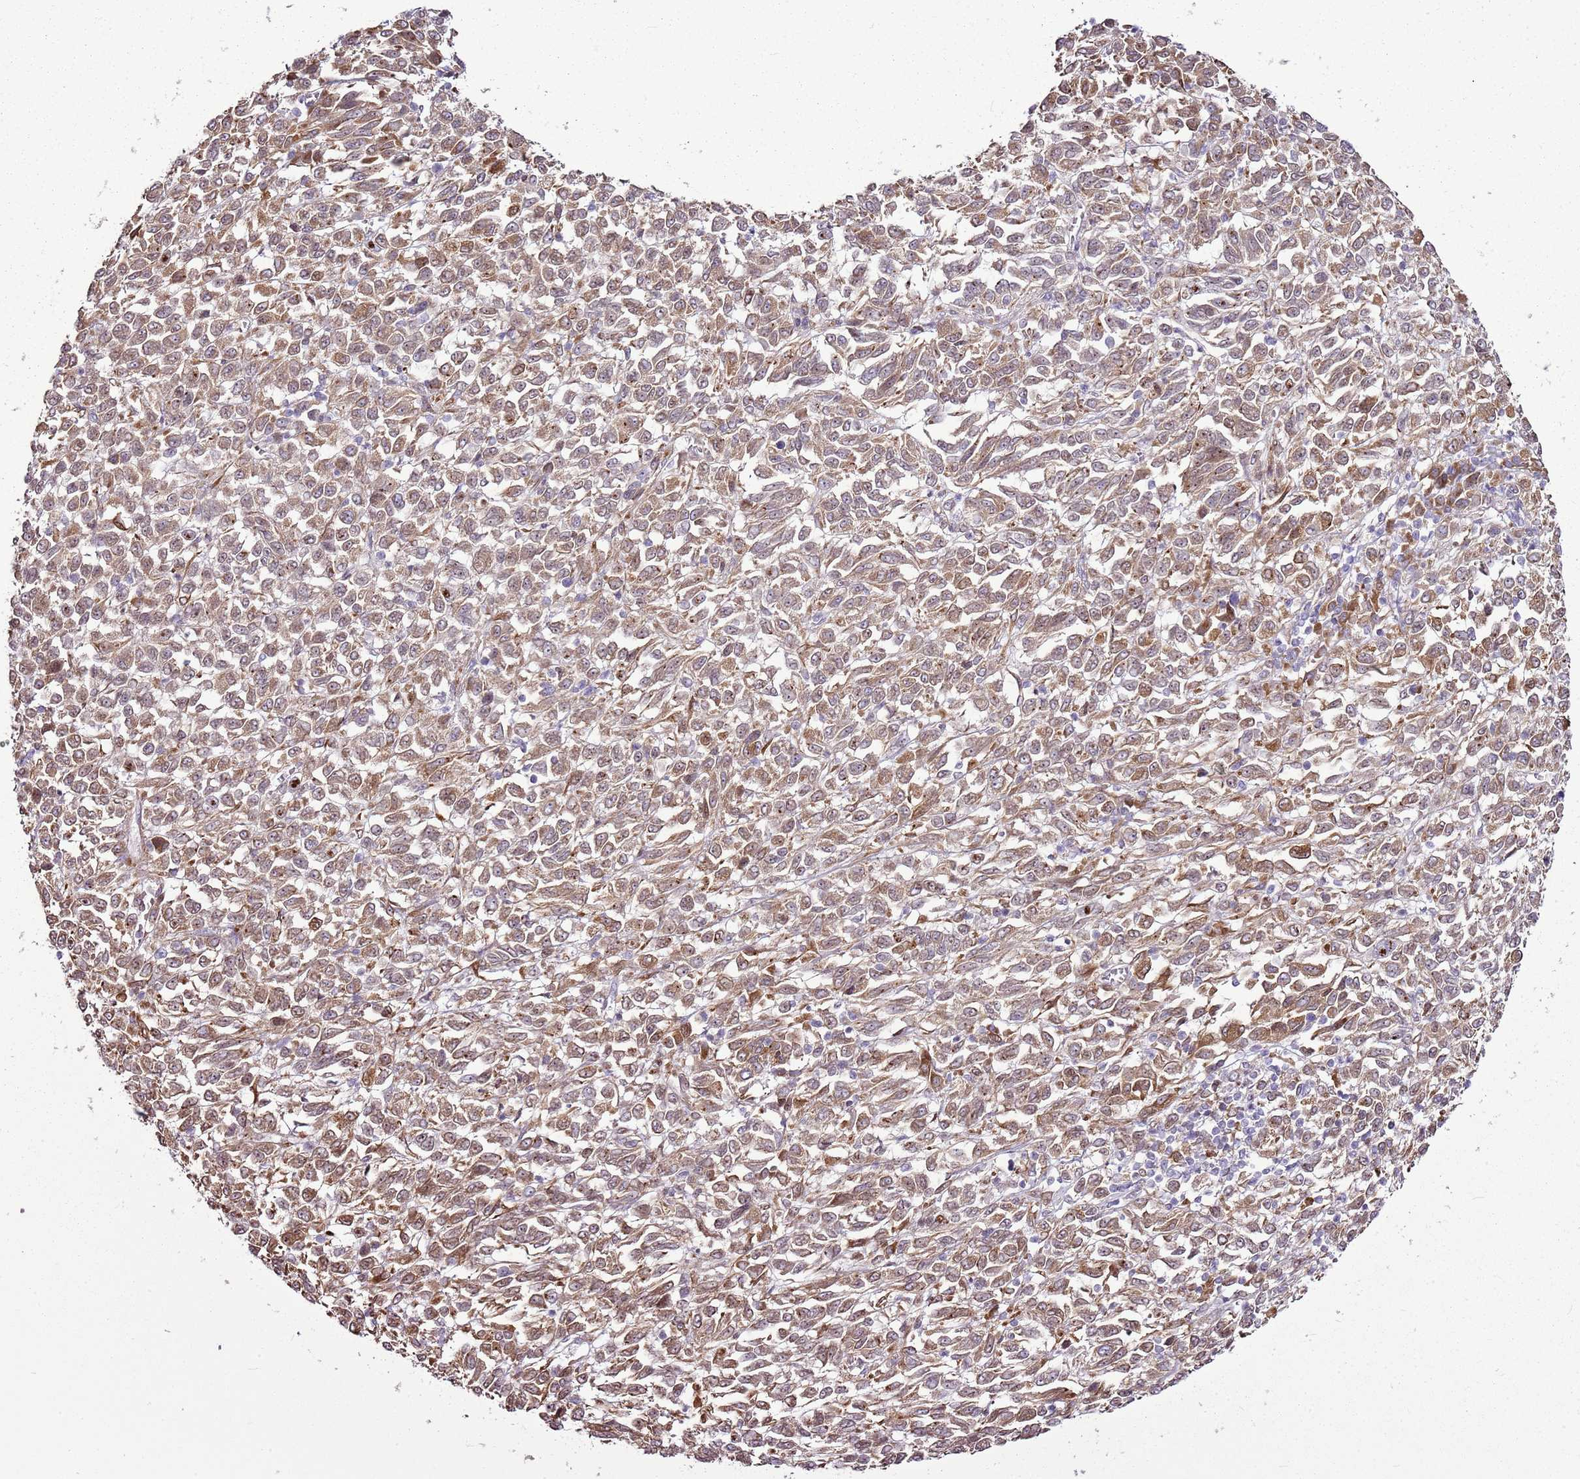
{"staining": {"intensity": "moderate", "quantity": ">75%", "location": "cytoplasmic/membranous"}, "tissue": "melanoma", "cell_type": "Tumor cells", "image_type": "cancer", "snomed": [{"axis": "morphology", "description": "Malignant melanoma, Metastatic site"}, {"axis": "topography", "description": "Lung"}], "caption": "A photomicrograph showing moderate cytoplasmic/membranous positivity in approximately >75% of tumor cells in malignant melanoma (metastatic site), as visualized by brown immunohistochemical staining.", "gene": "TMED10", "patient": {"sex": "male", "age": 64}}